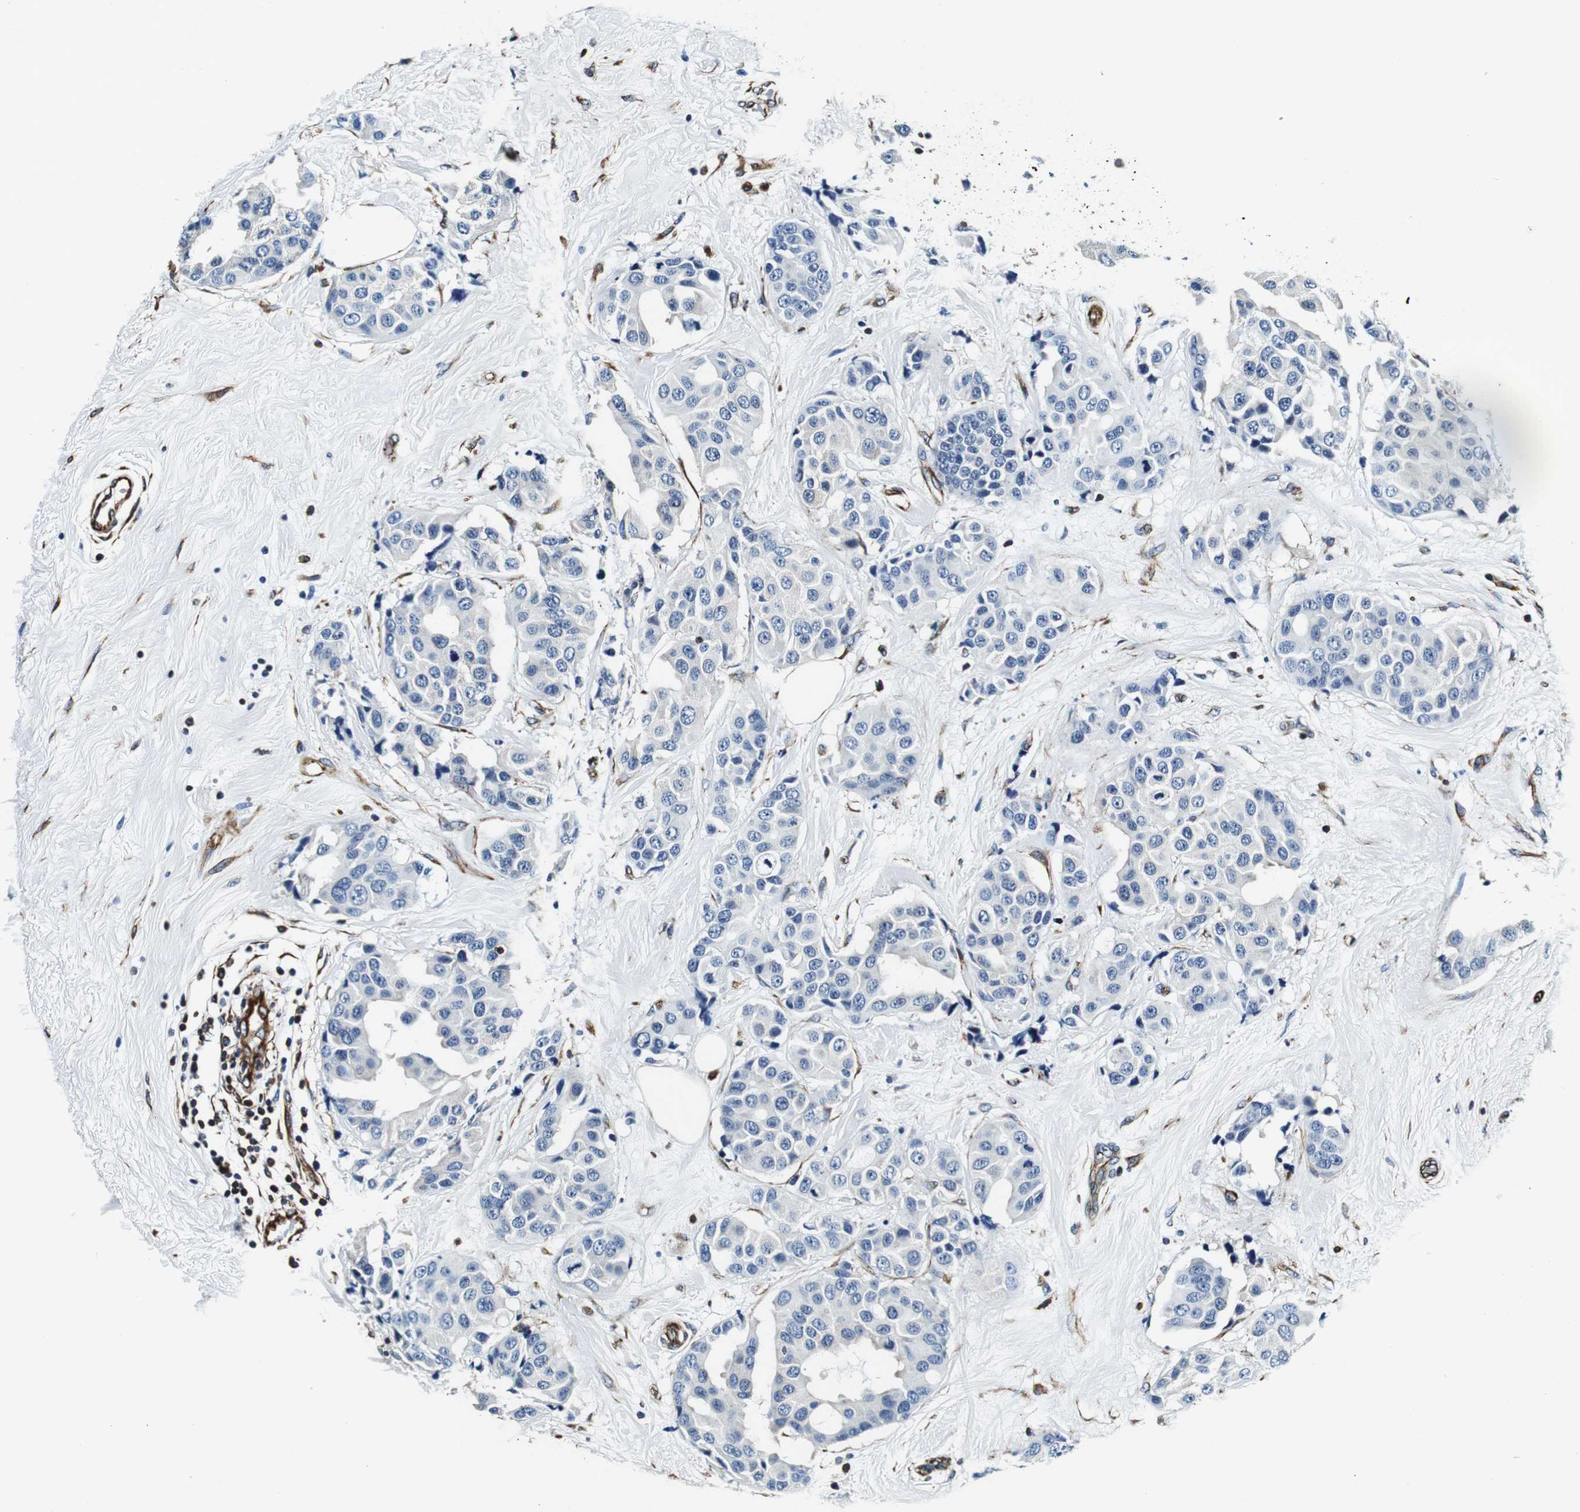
{"staining": {"intensity": "negative", "quantity": "none", "location": "none"}, "tissue": "breast cancer", "cell_type": "Tumor cells", "image_type": "cancer", "snomed": [{"axis": "morphology", "description": "Normal tissue, NOS"}, {"axis": "morphology", "description": "Duct carcinoma"}, {"axis": "topography", "description": "Breast"}], "caption": "Immunohistochemical staining of invasive ductal carcinoma (breast) shows no significant staining in tumor cells.", "gene": "GJE1", "patient": {"sex": "female", "age": 39}}